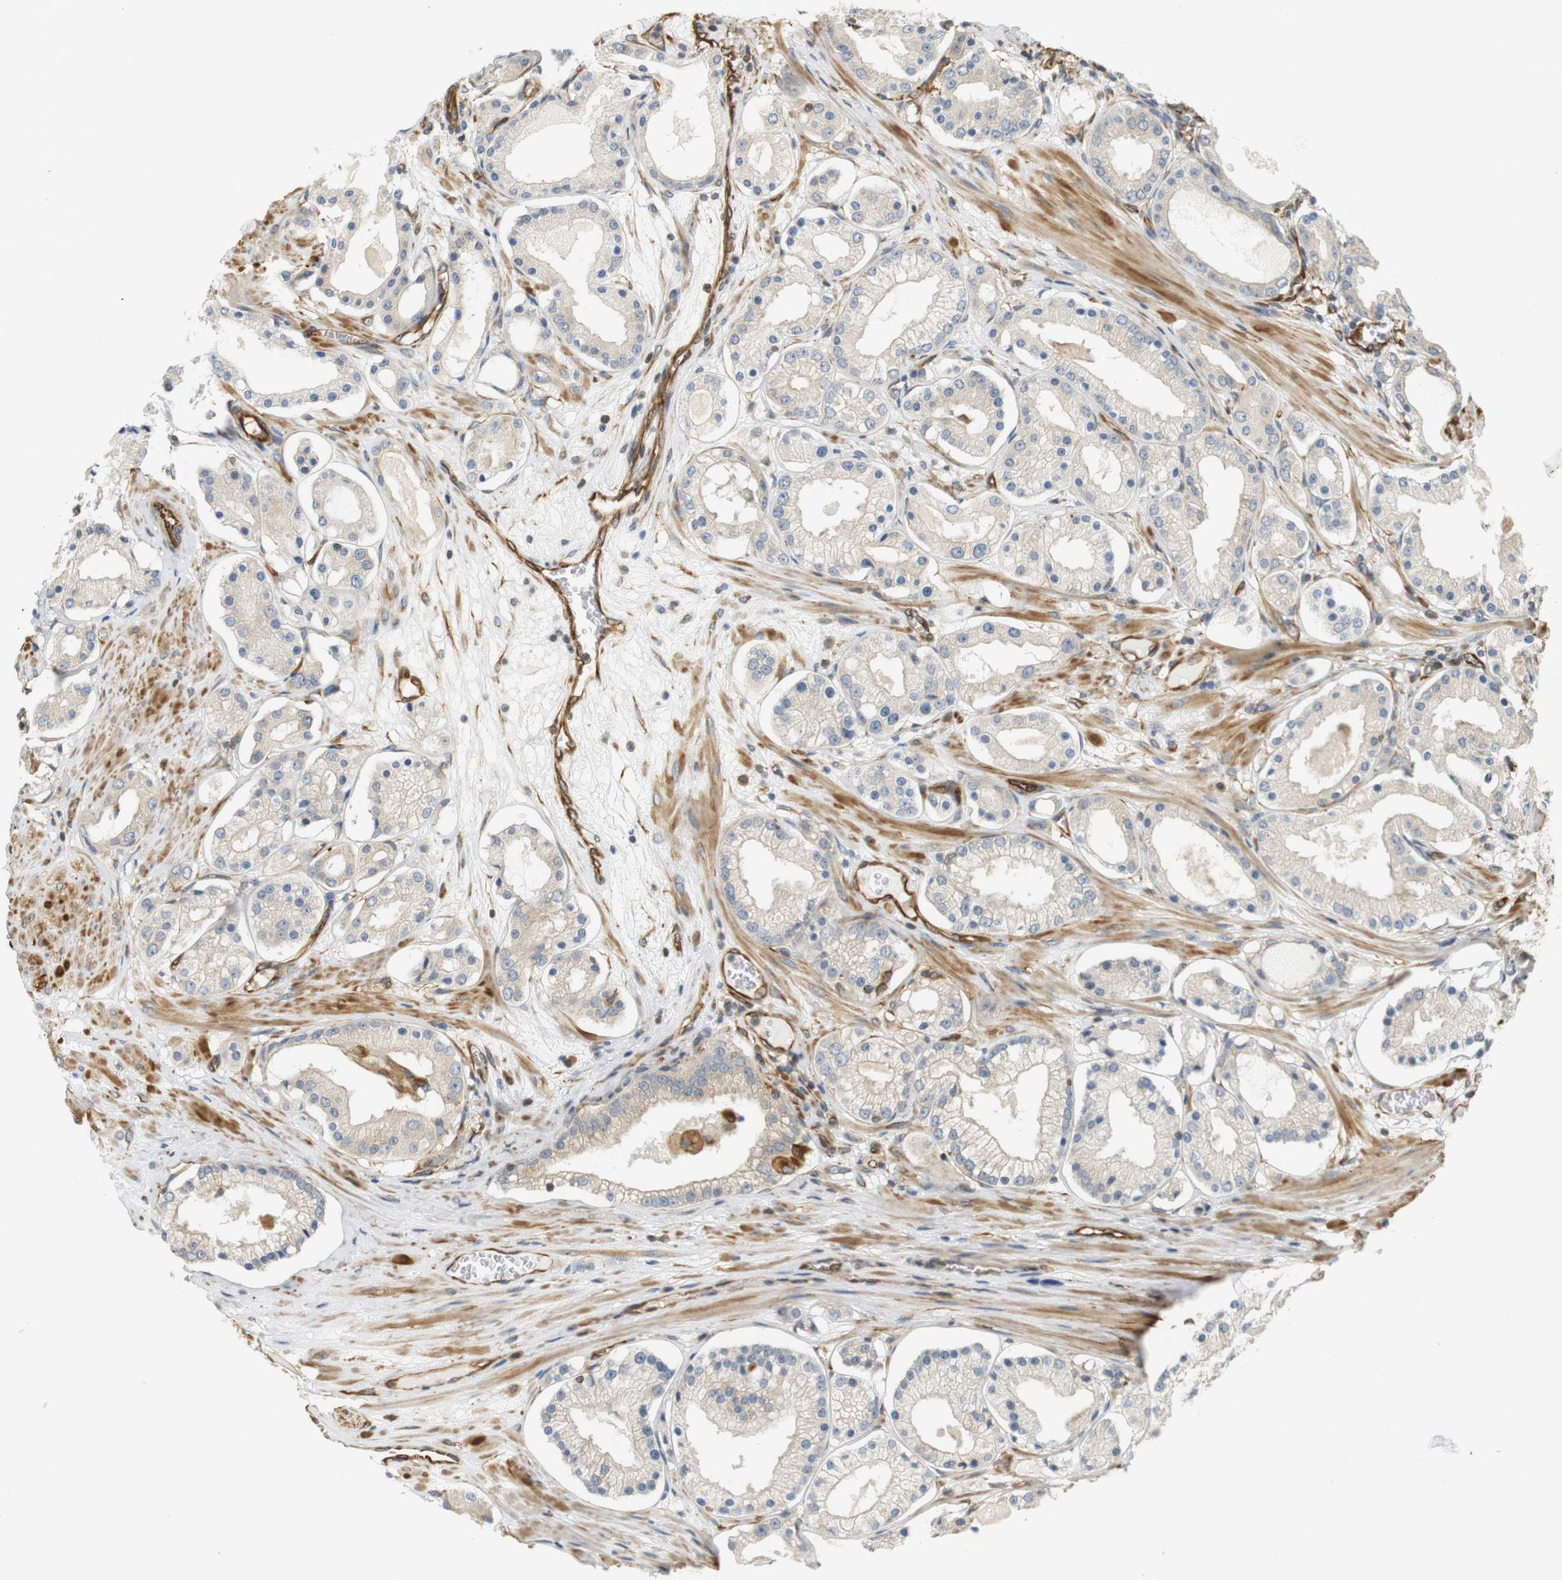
{"staining": {"intensity": "negative", "quantity": "none", "location": "none"}, "tissue": "prostate cancer", "cell_type": "Tumor cells", "image_type": "cancer", "snomed": [{"axis": "morphology", "description": "Adenocarcinoma, High grade"}, {"axis": "topography", "description": "Prostate"}], "caption": "The image displays no staining of tumor cells in prostate cancer. (DAB (3,3'-diaminobenzidine) immunohistochemistry with hematoxylin counter stain).", "gene": "CYTH3", "patient": {"sex": "male", "age": 66}}